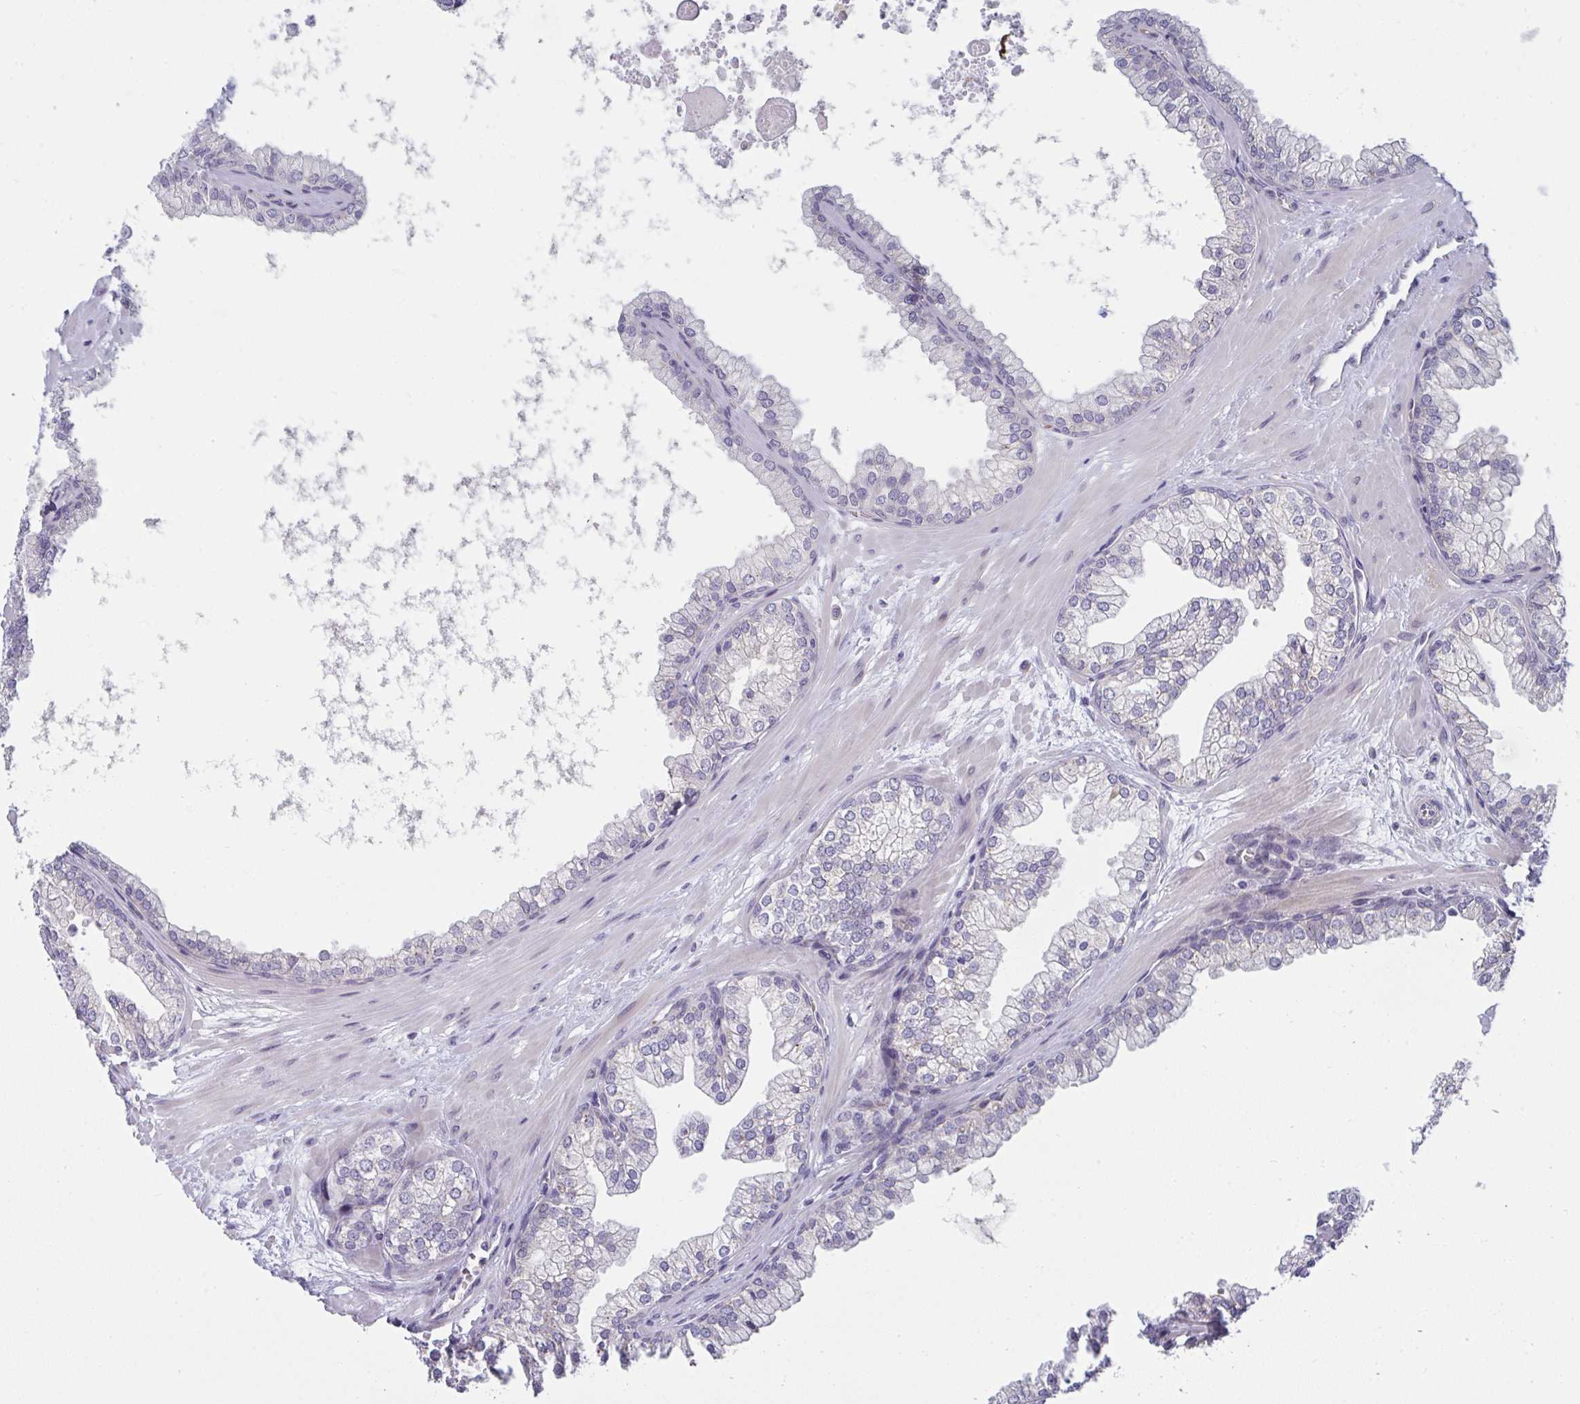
{"staining": {"intensity": "negative", "quantity": "none", "location": "none"}, "tissue": "prostate", "cell_type": "Glandular cells", "image_type": "normal", "snomed": [{"axis": "morphology", "description": "Normal tissue, NOS"}, {"axis": "topography", "description": "Prostate"}, {"axis": "topography", "description": "Peripheral nerve tissue"}], "caption": "Immunohistochemical staining of unremarkable prostate reveals no significant staining in glandular cells. (DAB (3,3'-diaminobenzidine) immunohistochemistry (IHC) with hematoxylin counter stain).", "gene": "SHB", "patient": {"sex": "male", "age": 61}}